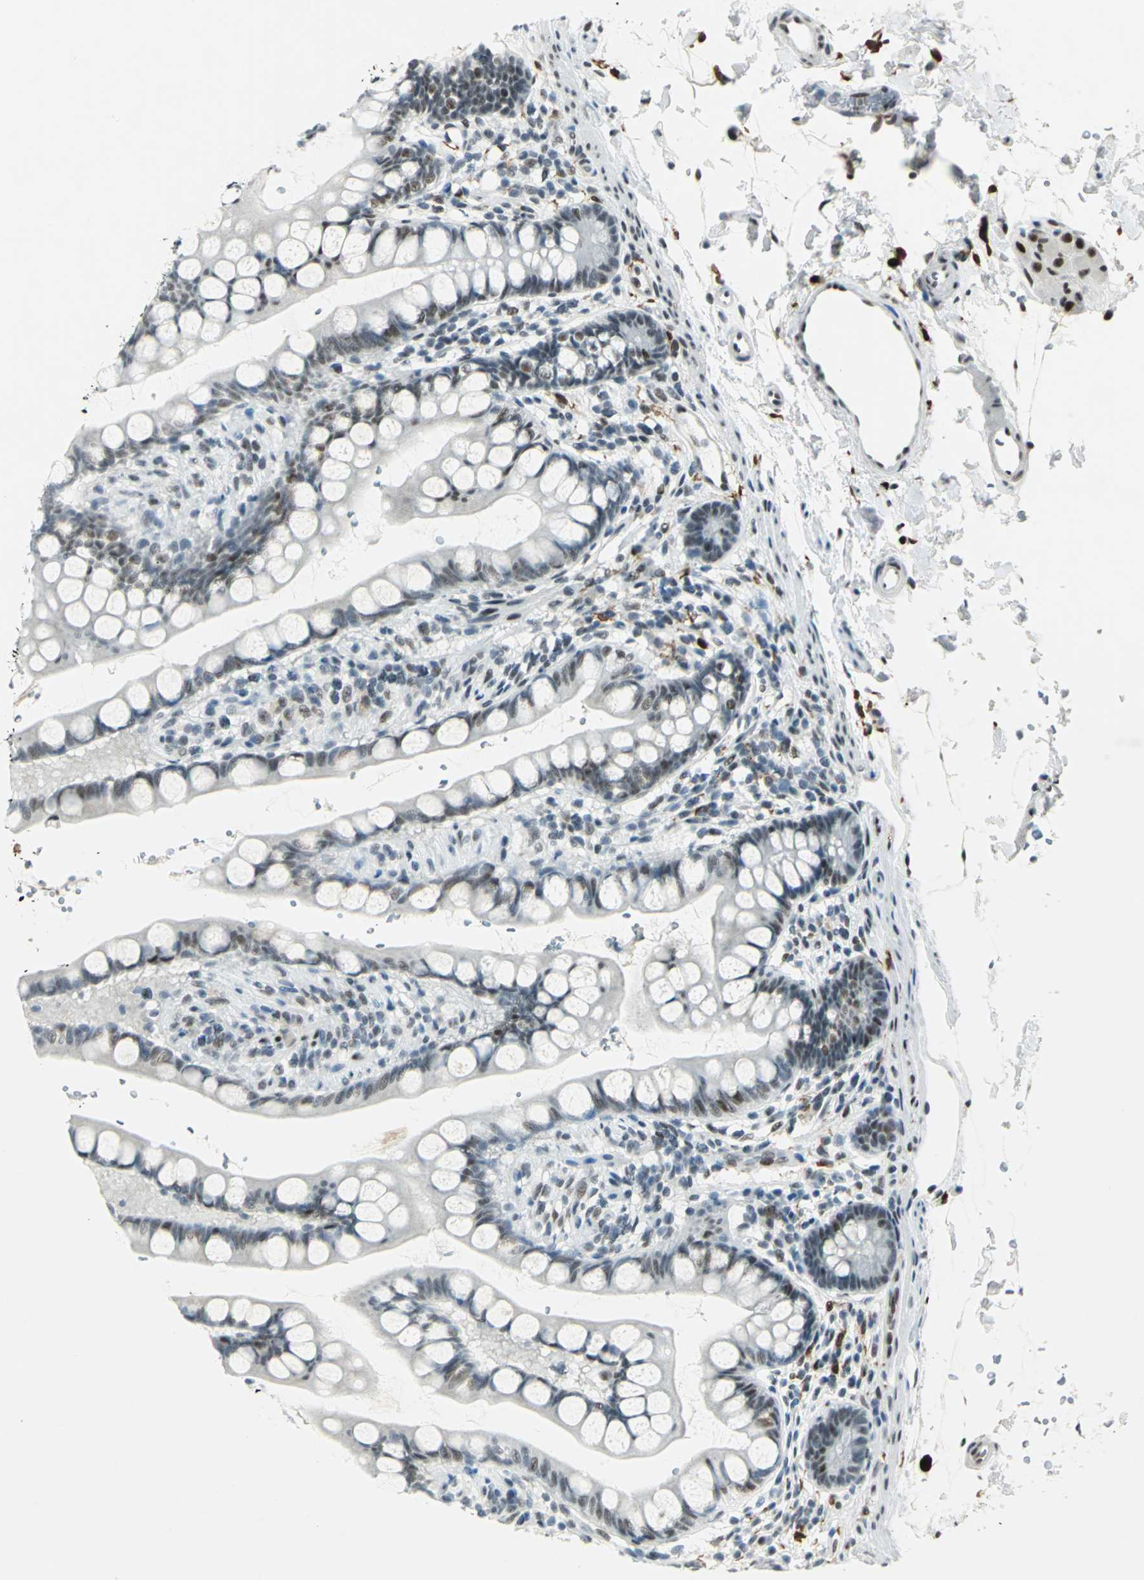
{"staining": {"intensity": "weak", "quantity": "<25%", "location": "nuclear"}, "tissue": "small intestine", "cell_type": "Glandular cells", "image_type": "normal", "snomed": [{"axis": "morphology", "description": "Normal tissue, NOS"}, {"axis": "topography", "description": "Small intestine"}], "caption": "Immunohistochemistry of unremarkable human small intestine demonstrates no expression in glandular cells. Brightfield microscopy of immunohistochemistry stained with DAB (brown) and hematoxylin (blue), captured at high magnification.", "gene": "MTMR10", "patient": {"sex": "female", "age": 58}}